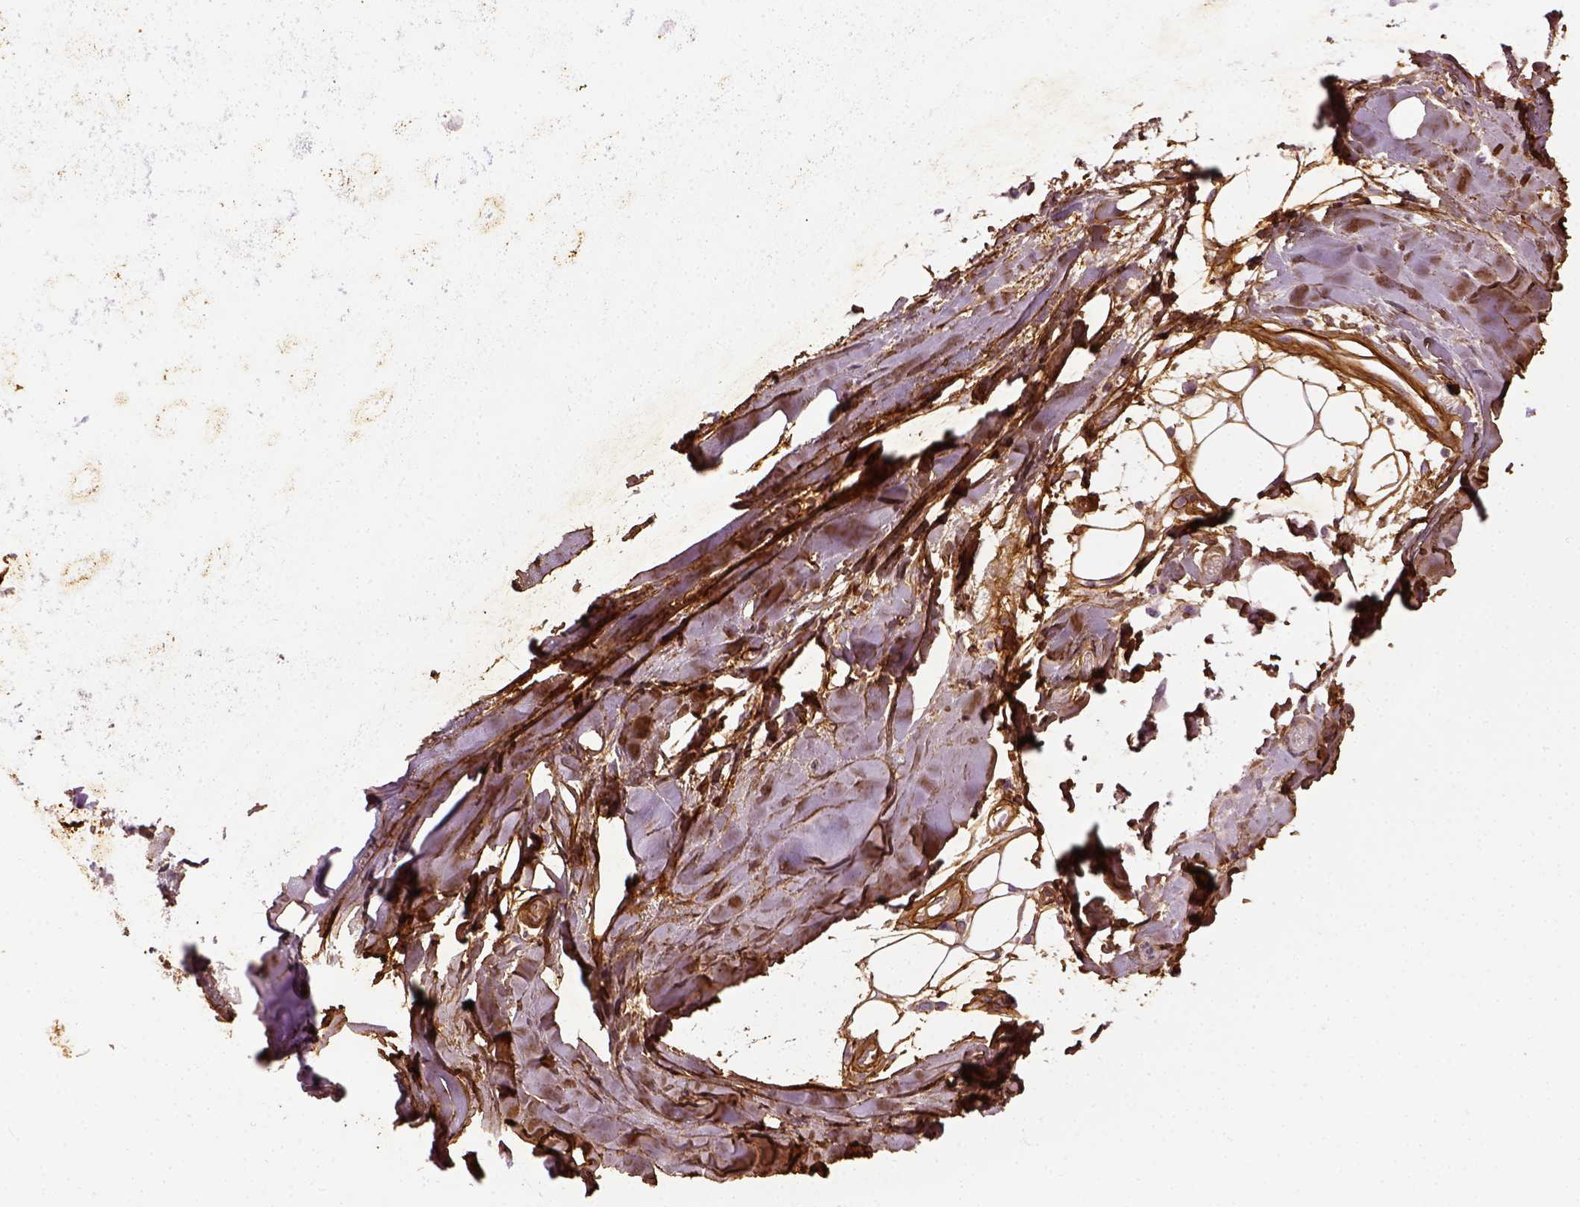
{"staining": {"intensity": "strong", "quantity": ">75%", "location": "cytoplasmic/membranous"}, "tissue": "adipose tissue", "cell_type": "Adipocytes", "image_type": "normal", "snomed": [{"axis": "morphology", "description": "Normal tissue, NOS"}, {"axis": "morphology", "description": "Squamous cell carcinoma, NOS"}, {"axis": "topography", "description": "Cartilage tissue"}, {"axis": "topography", "description": "Bronchus"}, {"axis": "topography", "description": "Lung"}], "caption": "A micrograph showing strong cytoplasmic/membranous expression in about >75% of adipocytes in benign adipose tissue, as visualized by brown immunohistochemical staining.", "gene": "COL6A2", "patient": {"sex": "male", "age": 66}}